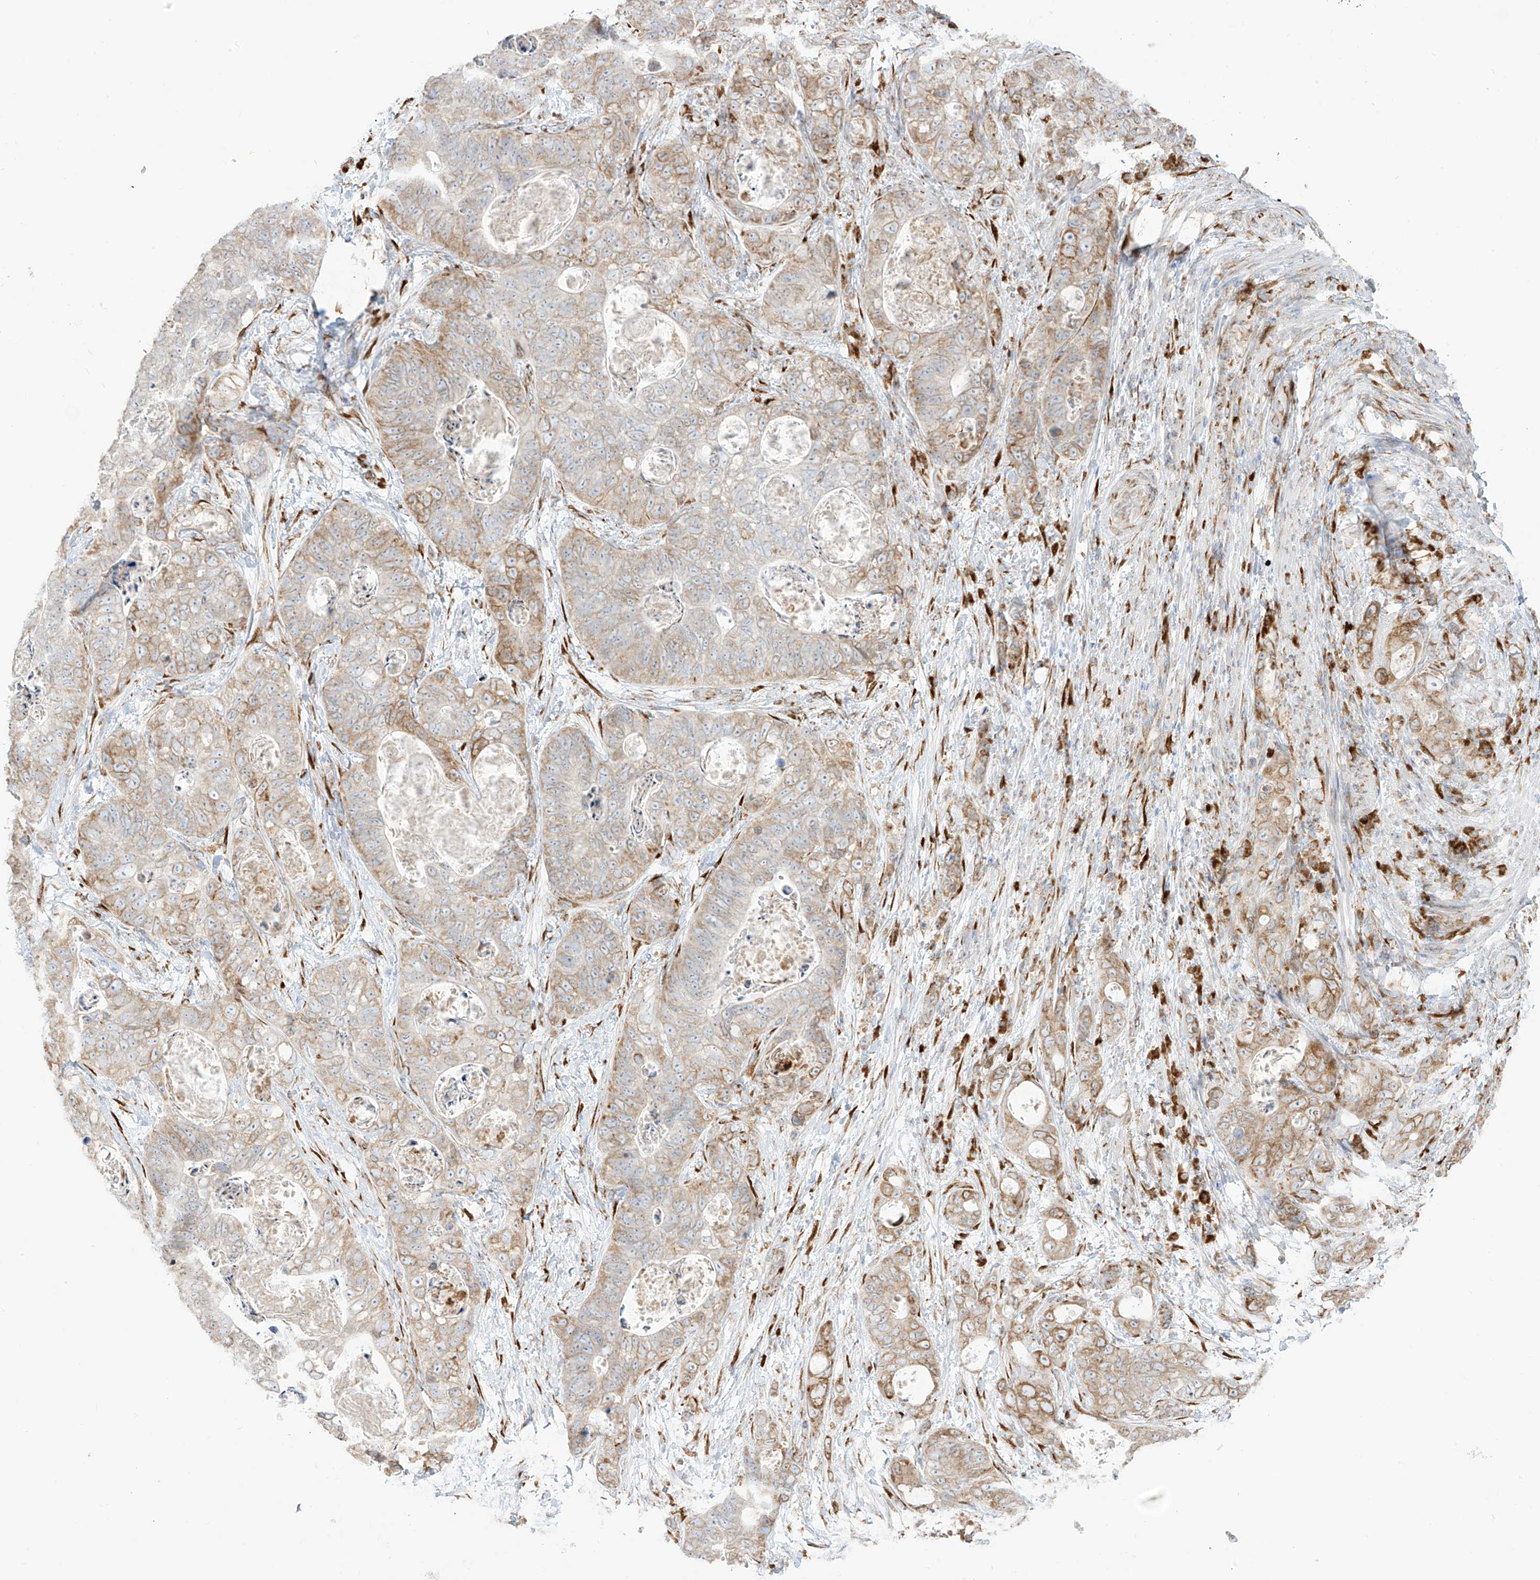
{"staining": {"intensity": "weak", "quantity": ">75%", "location": "cytoplasmic/membranous"}, "tissue": "stomach cancer", "cell_type": "Tumor cells", "image_type": "cancer", "snomed": [{"axis": "morphology", "description": "Adenocarcinoma, NOS"}, {"axis": "topography", "description": "Stomach"}], "caption": "Weak cytoplasmic/membranous expression is seen in approximately >75% of tumor cells in stomach adenocarcinoma.", "gene": "LRRC59", "patient": {"sex": "female", "age": 89}}